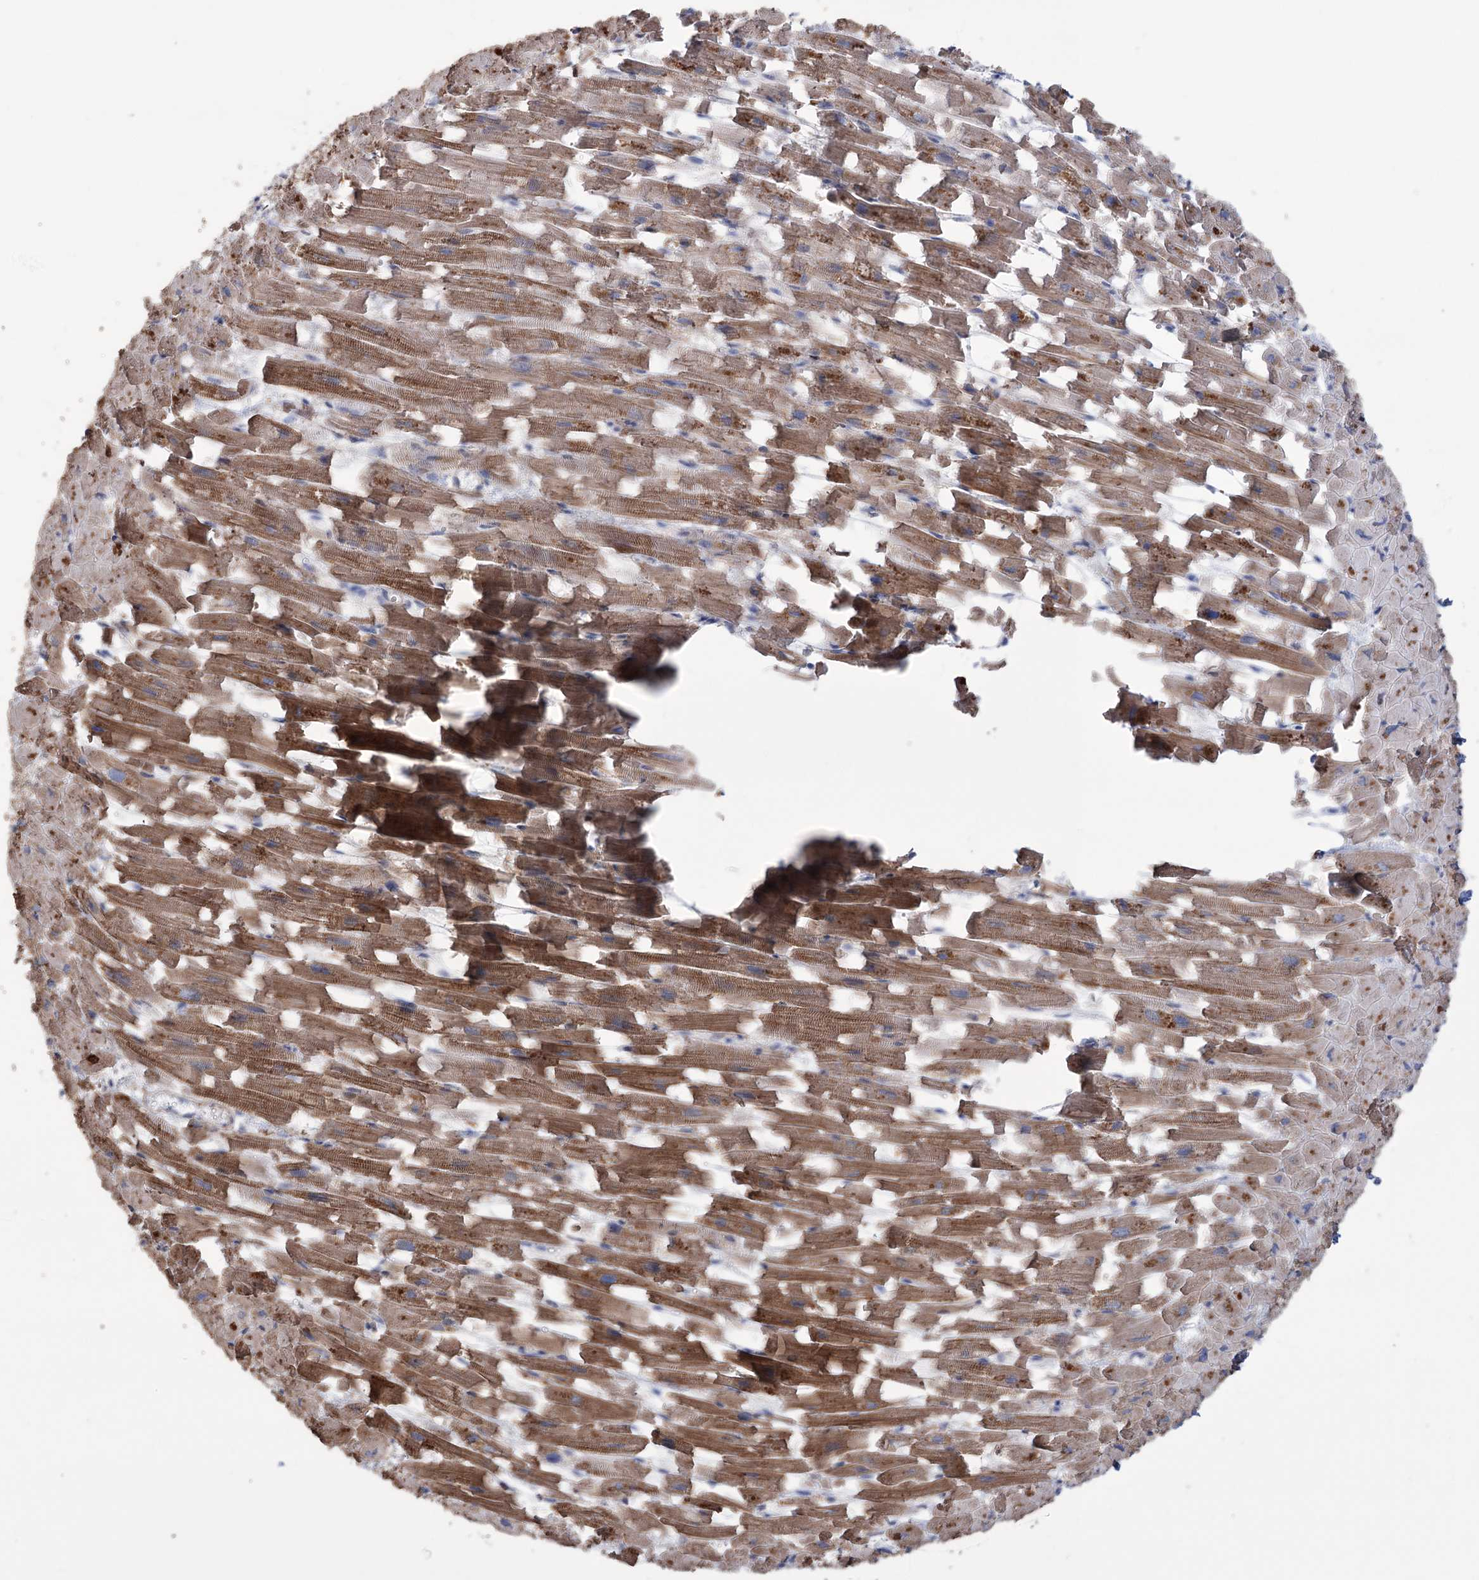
{"staining": {"intensity": "moderate", "quantity": ">75%", "location": "cytoplasmic/membranous"}, "tissue": "heart muscle", "cell_type": "Cardiomyocytes", "image_type": "normal", "snomed": [{"axis": "morphology", "description": "Normal tissue, NOS"}, {"axis": "topography", "description": "Heart"}], "caption": "Cardiomyocytes demonstrate medium levels of moderate cytoplasmic/membranous expression in about >75% of cells in unremarkable human heart muscle.", "gene": "TRIM71", "patient": {"sex": "female", "age": 64}}